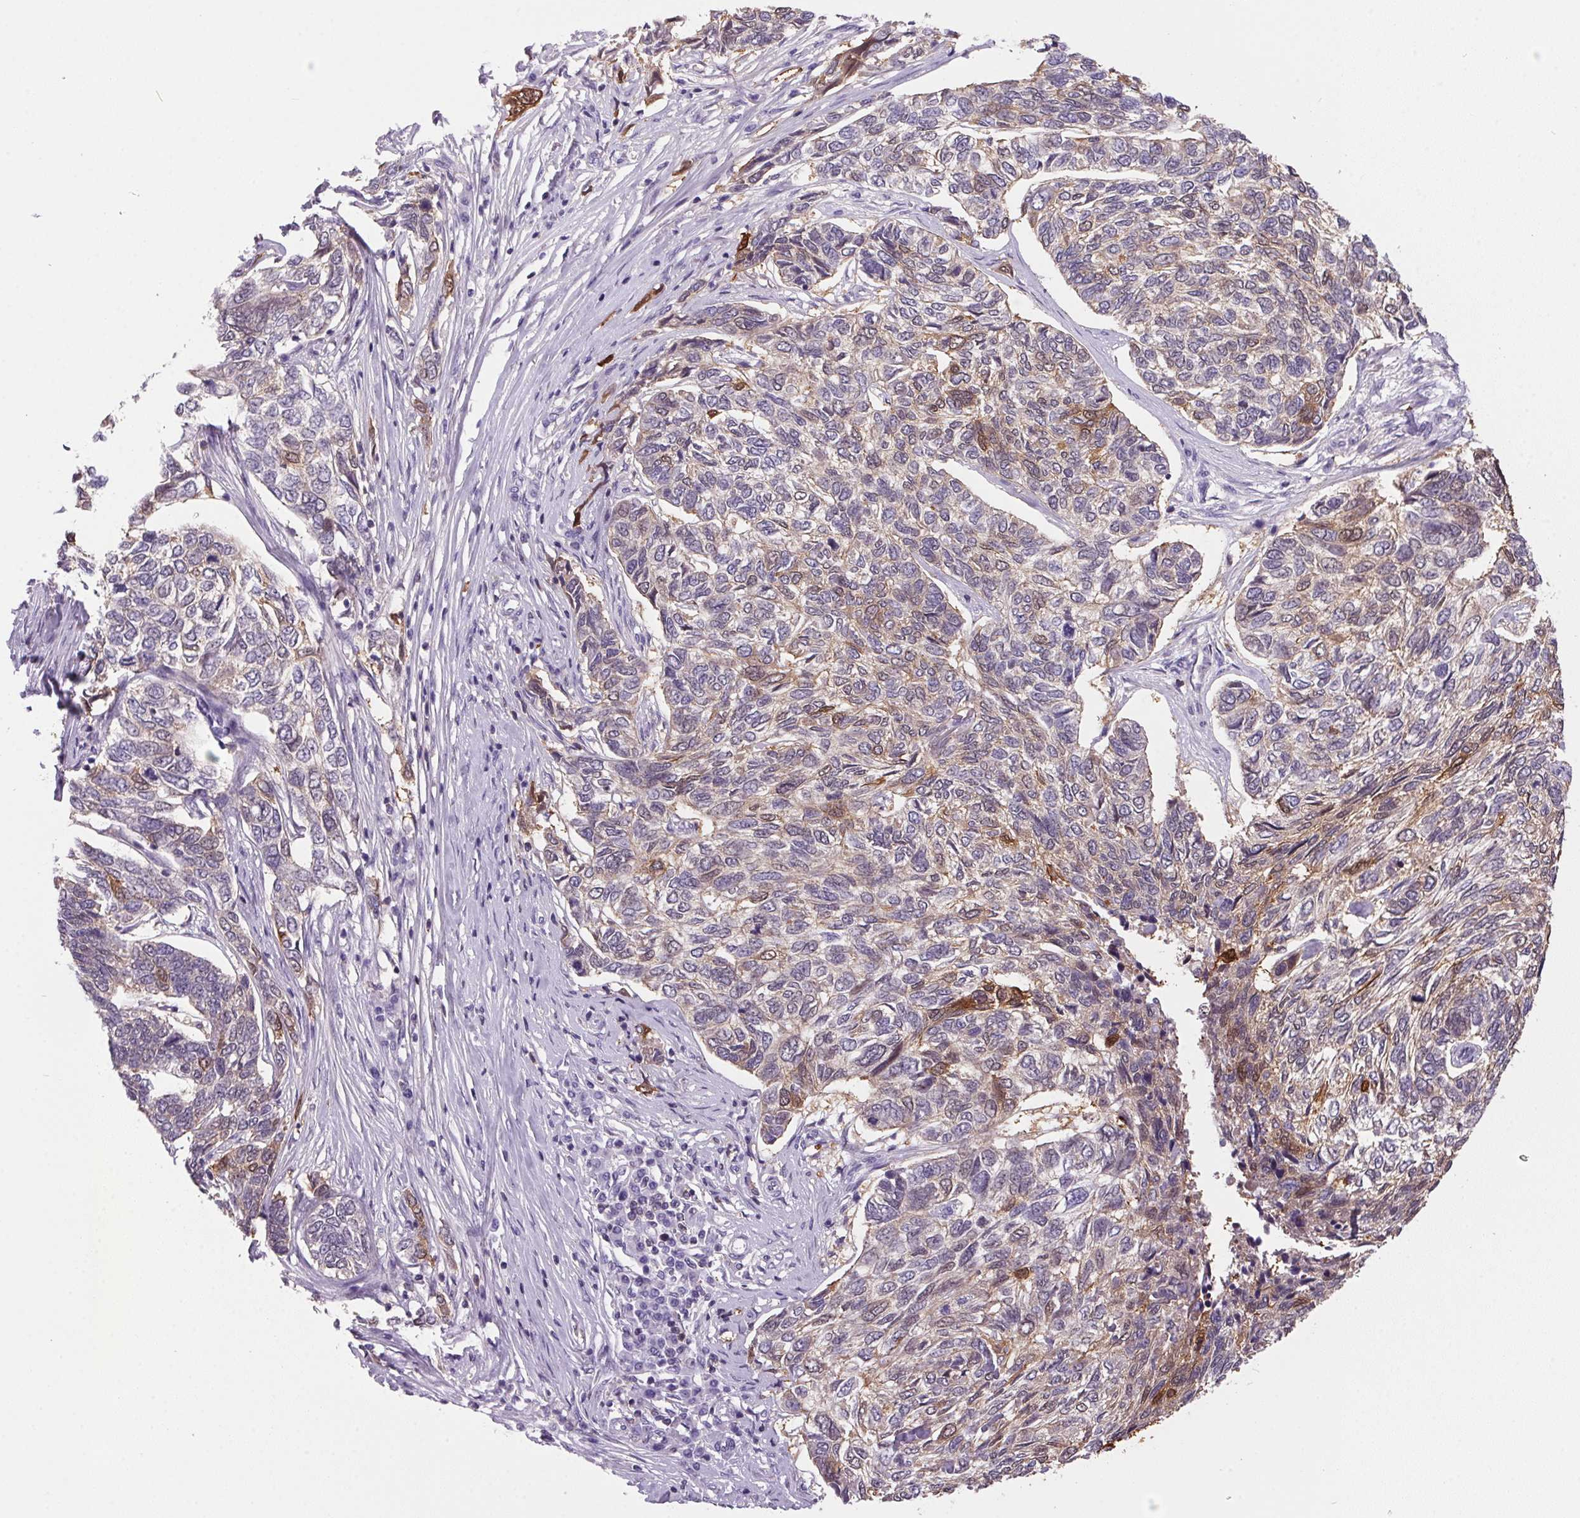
{"staining": {"intensity": "weak", "quantity": "<25%", "location": "cytoplasmic/membranous"}, "tissue": "skin cancer", "cell_type": "Tumor cells", "image_type": "cancer", "snomed": [{"axis": "morphology", "description": "Basal cell carcinoma"}, {"axis": "topography", "description": "Skin"}], "caption": "Immunohistochemistry micrograph of neoplastic tissue: skin cancer (basal cell carcinoma) stained with DAB (3,3'-diaminobenzidine) displays no significant protein positivity in tumor cells. Nuclei are stained in blue.", "gene": "S100A2", "patient": {"sex": "female", "age": 65}}